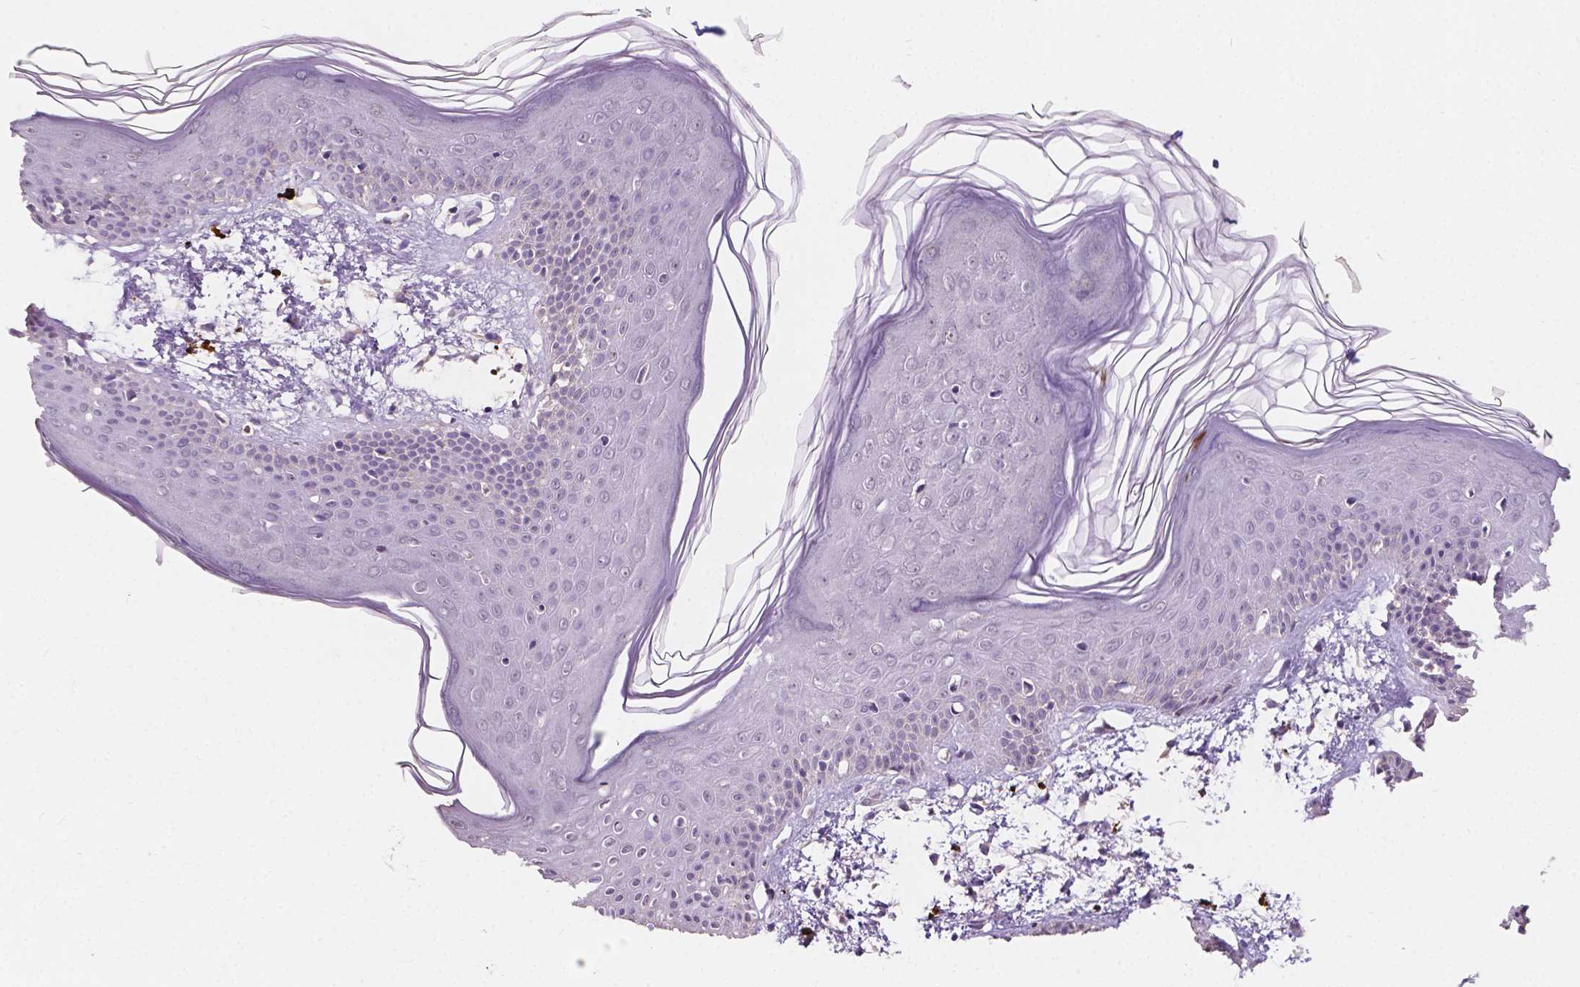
{"staining": {"intensity": "negative", "quantity": "none", "location": "none"}, "tissue": "skin", "cell_type": "Fibroblasts", "image_type": "normal", "snomed": [{"axis": "morphology", "description": "Normal tissue, NOS"}, {"axis": "topography", "description": "Skin"}], "caption": "Fibroblasts are negative for protein expression in unremarkable human skin. (Stains: DAB immunohistochemistry with hematoxylin counter stain, Microscopy: brightfield microscopy at high magnification).", "gene": "SIRT2", "patient": {"sex": "female", "age": 62}}